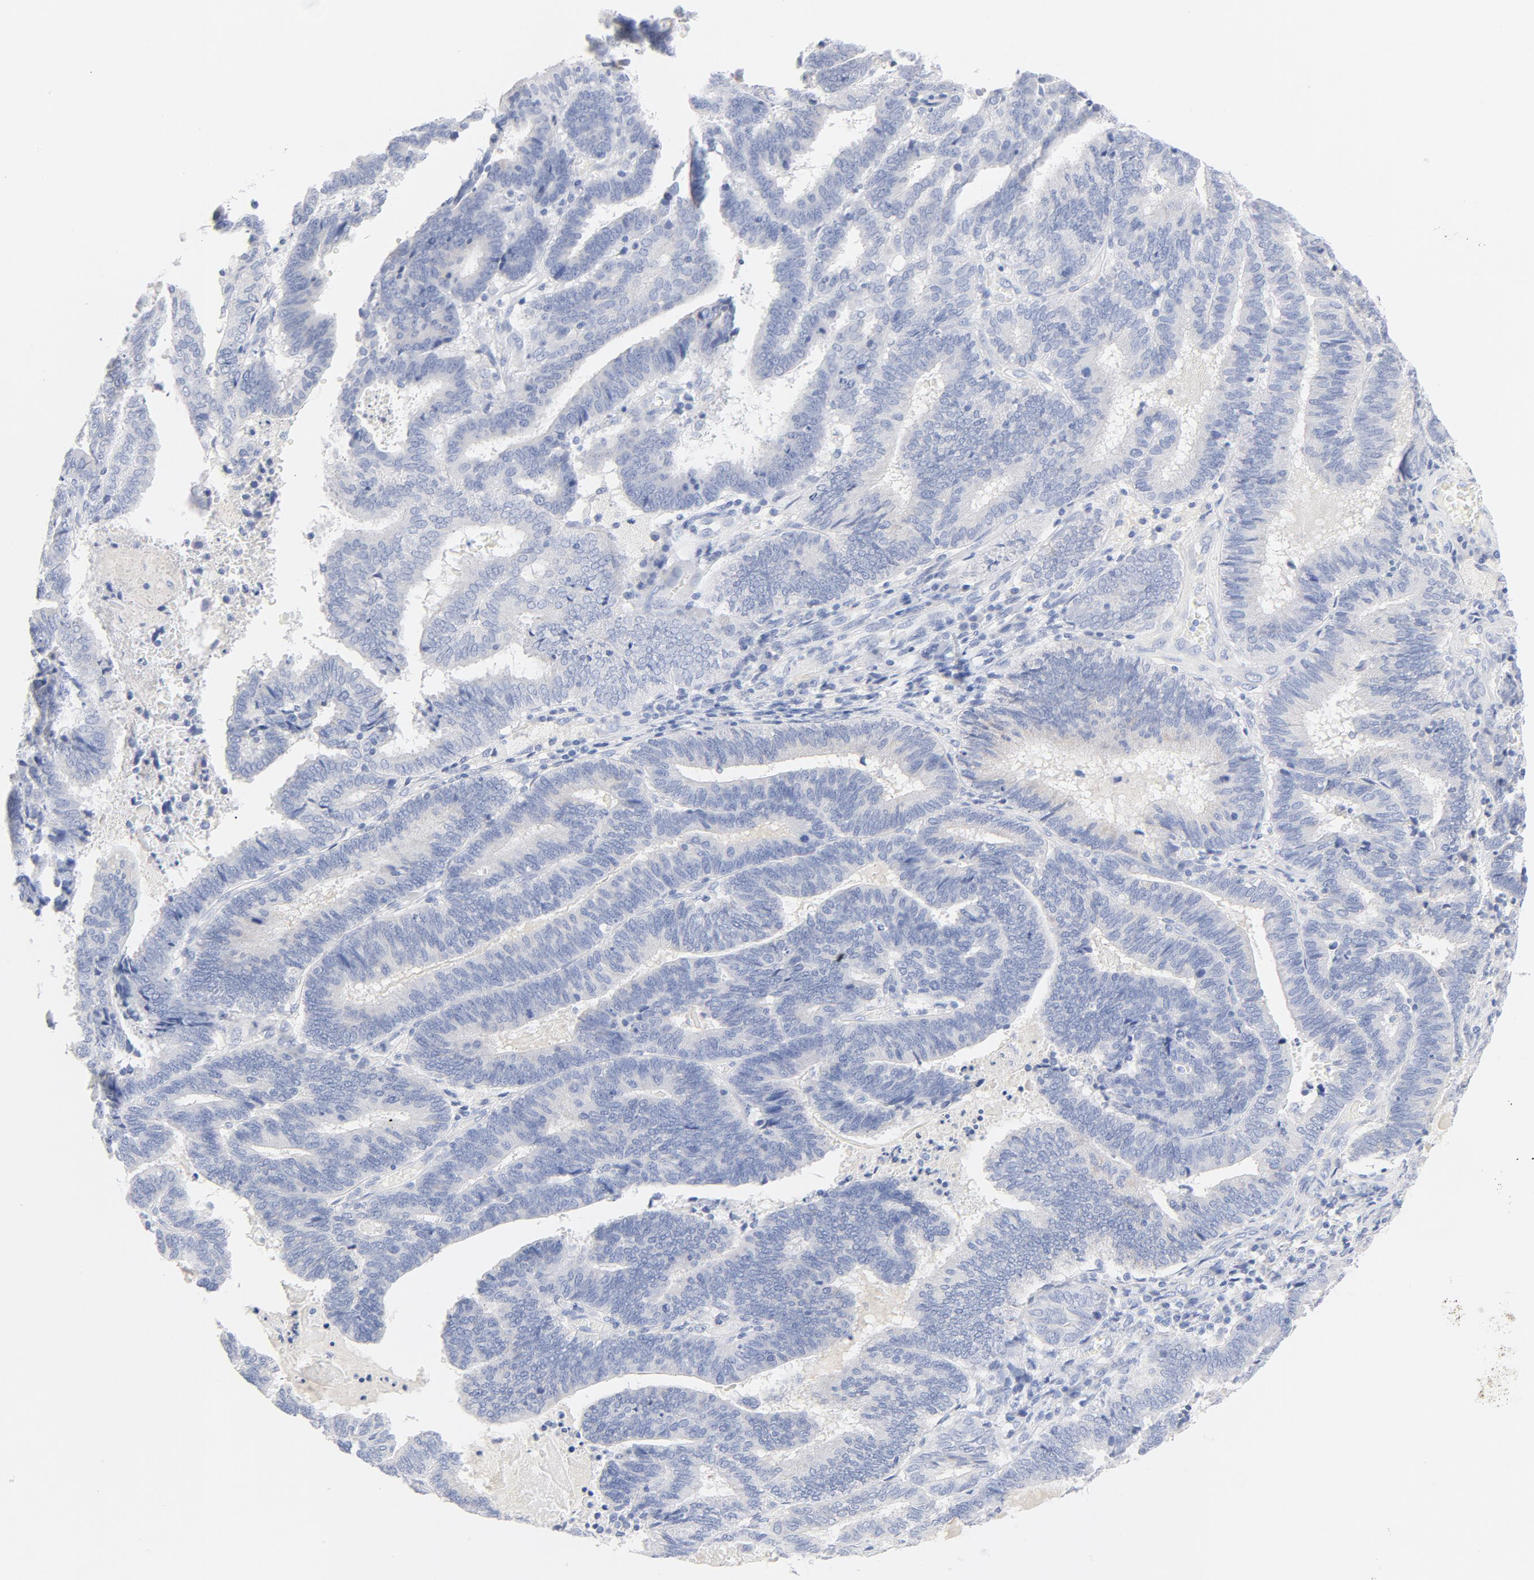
{"staining": {"intensity": "weak", "quantity": "<25%", "location": "cytoplasmic/membranous"}, "tissue": "endometrial cancer", "cell_type": "Tumor cells", "image_type": "cancer", "snomed": [{"axis": "morphology", "description": "Adenocarcinoma, NOS"}, {"axis": "topography", "description": "Uterus"}], "caption": "This is an IHC micrograph of human endometrial cancer. There is no positivity in tumor cells.", "gene": "FGFR3", "patient": {"sex": "female", "age": 83}}